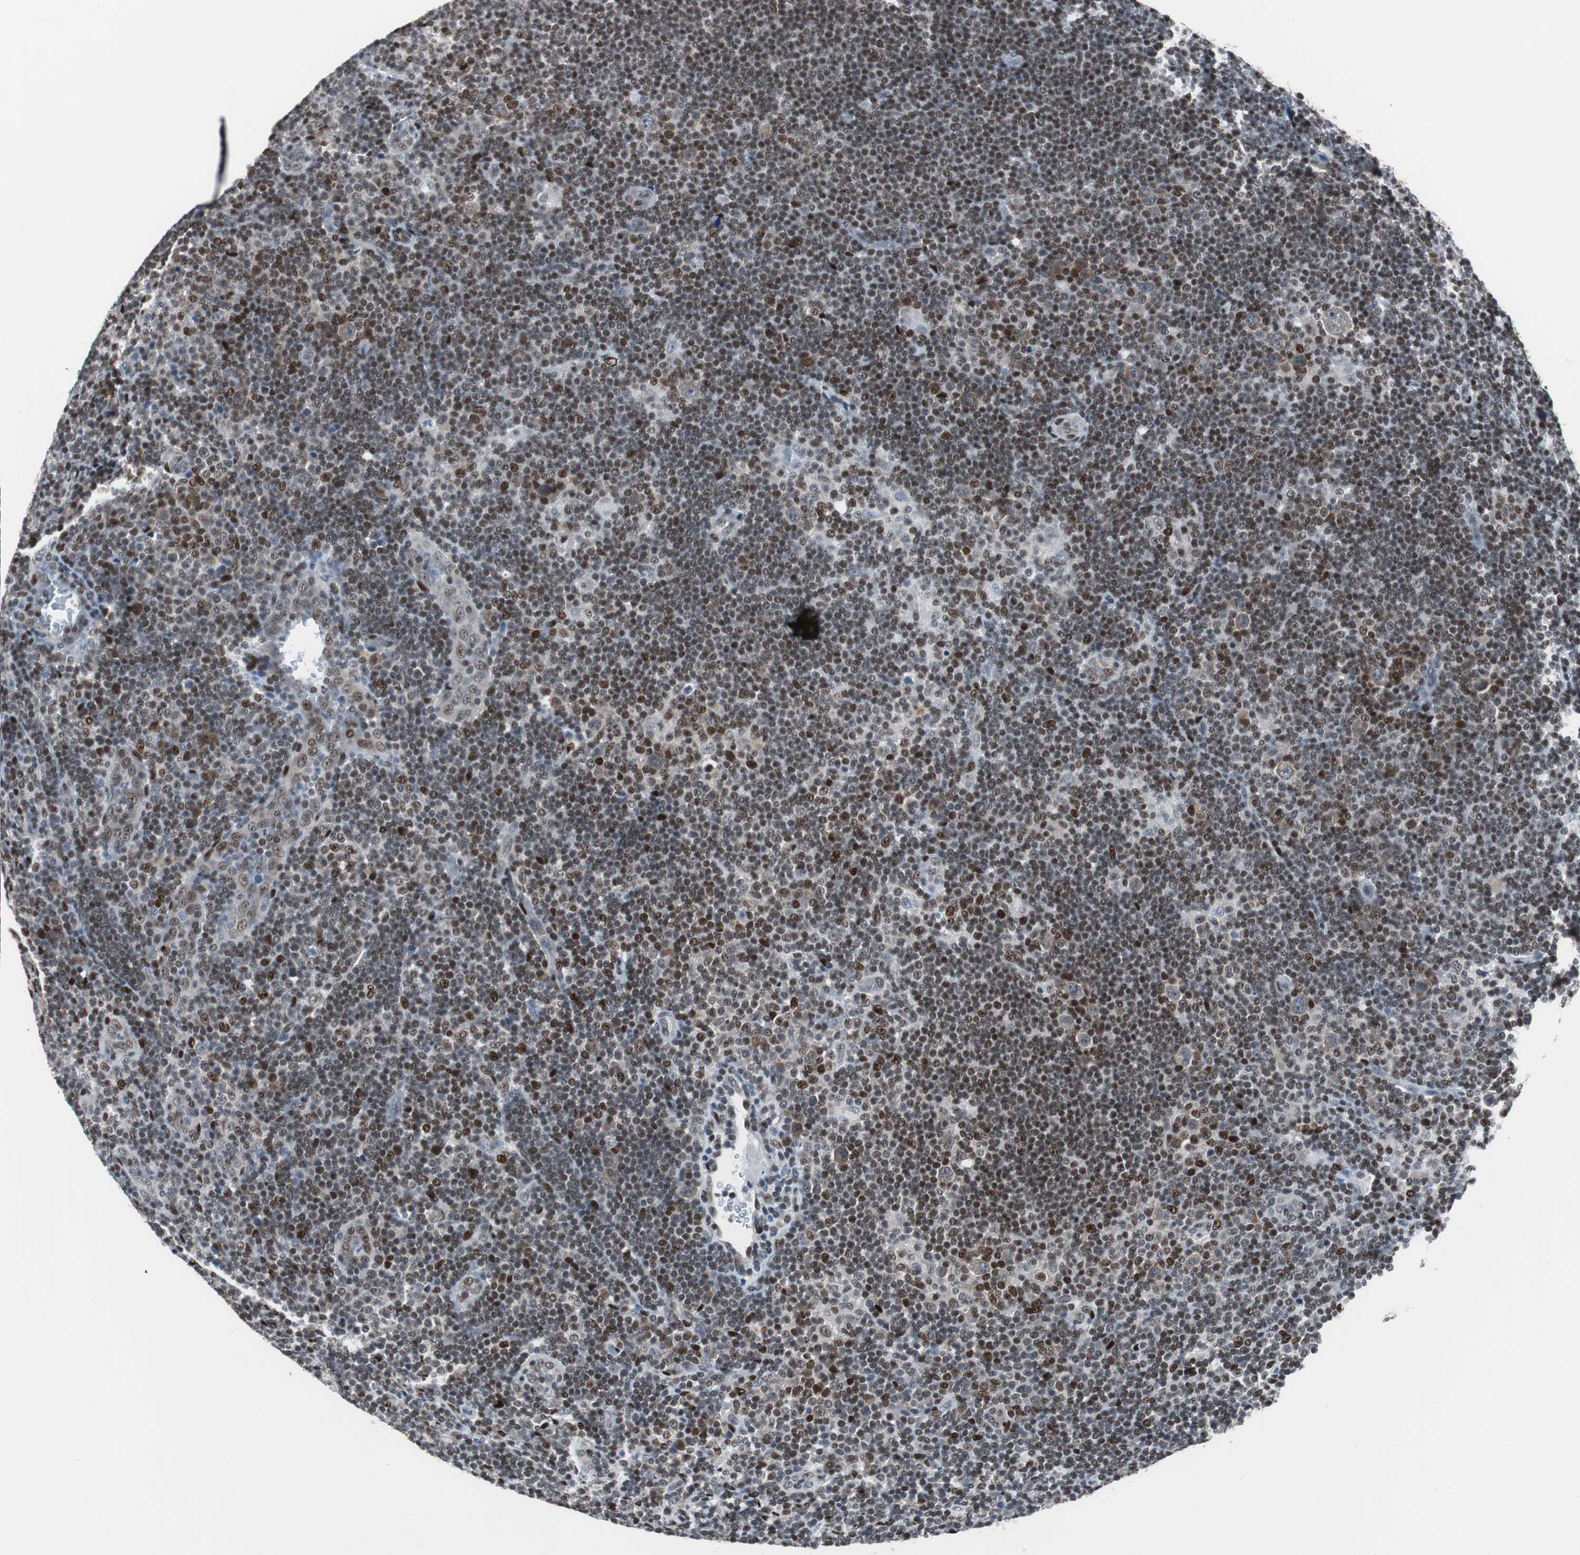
{"staining": {"intensity": "weak", "quantity": ">75%", "location": "cytoplasmic/membranous"}, "tissue": "lymphoma", "cell_type": "Tumor cells", "image_type": "cancer", "snomed": [{"axis": "morphology", "description": "Hodgkin's disease, NOS"}, {"axis": "topography", "description": "Lymph node"}], "caption": "A photomicrograph of Hodgkin's disease stained for a protein shows weak cytoplasmic/membranous brown staining in tumor cells. The staining is performed using DAB brown chromogen to label protein expression. The nuclei are counter-stained blue using hematoxylin.", "gene": "ZHX2", "patient": {"sex": "female", "age": 57}}